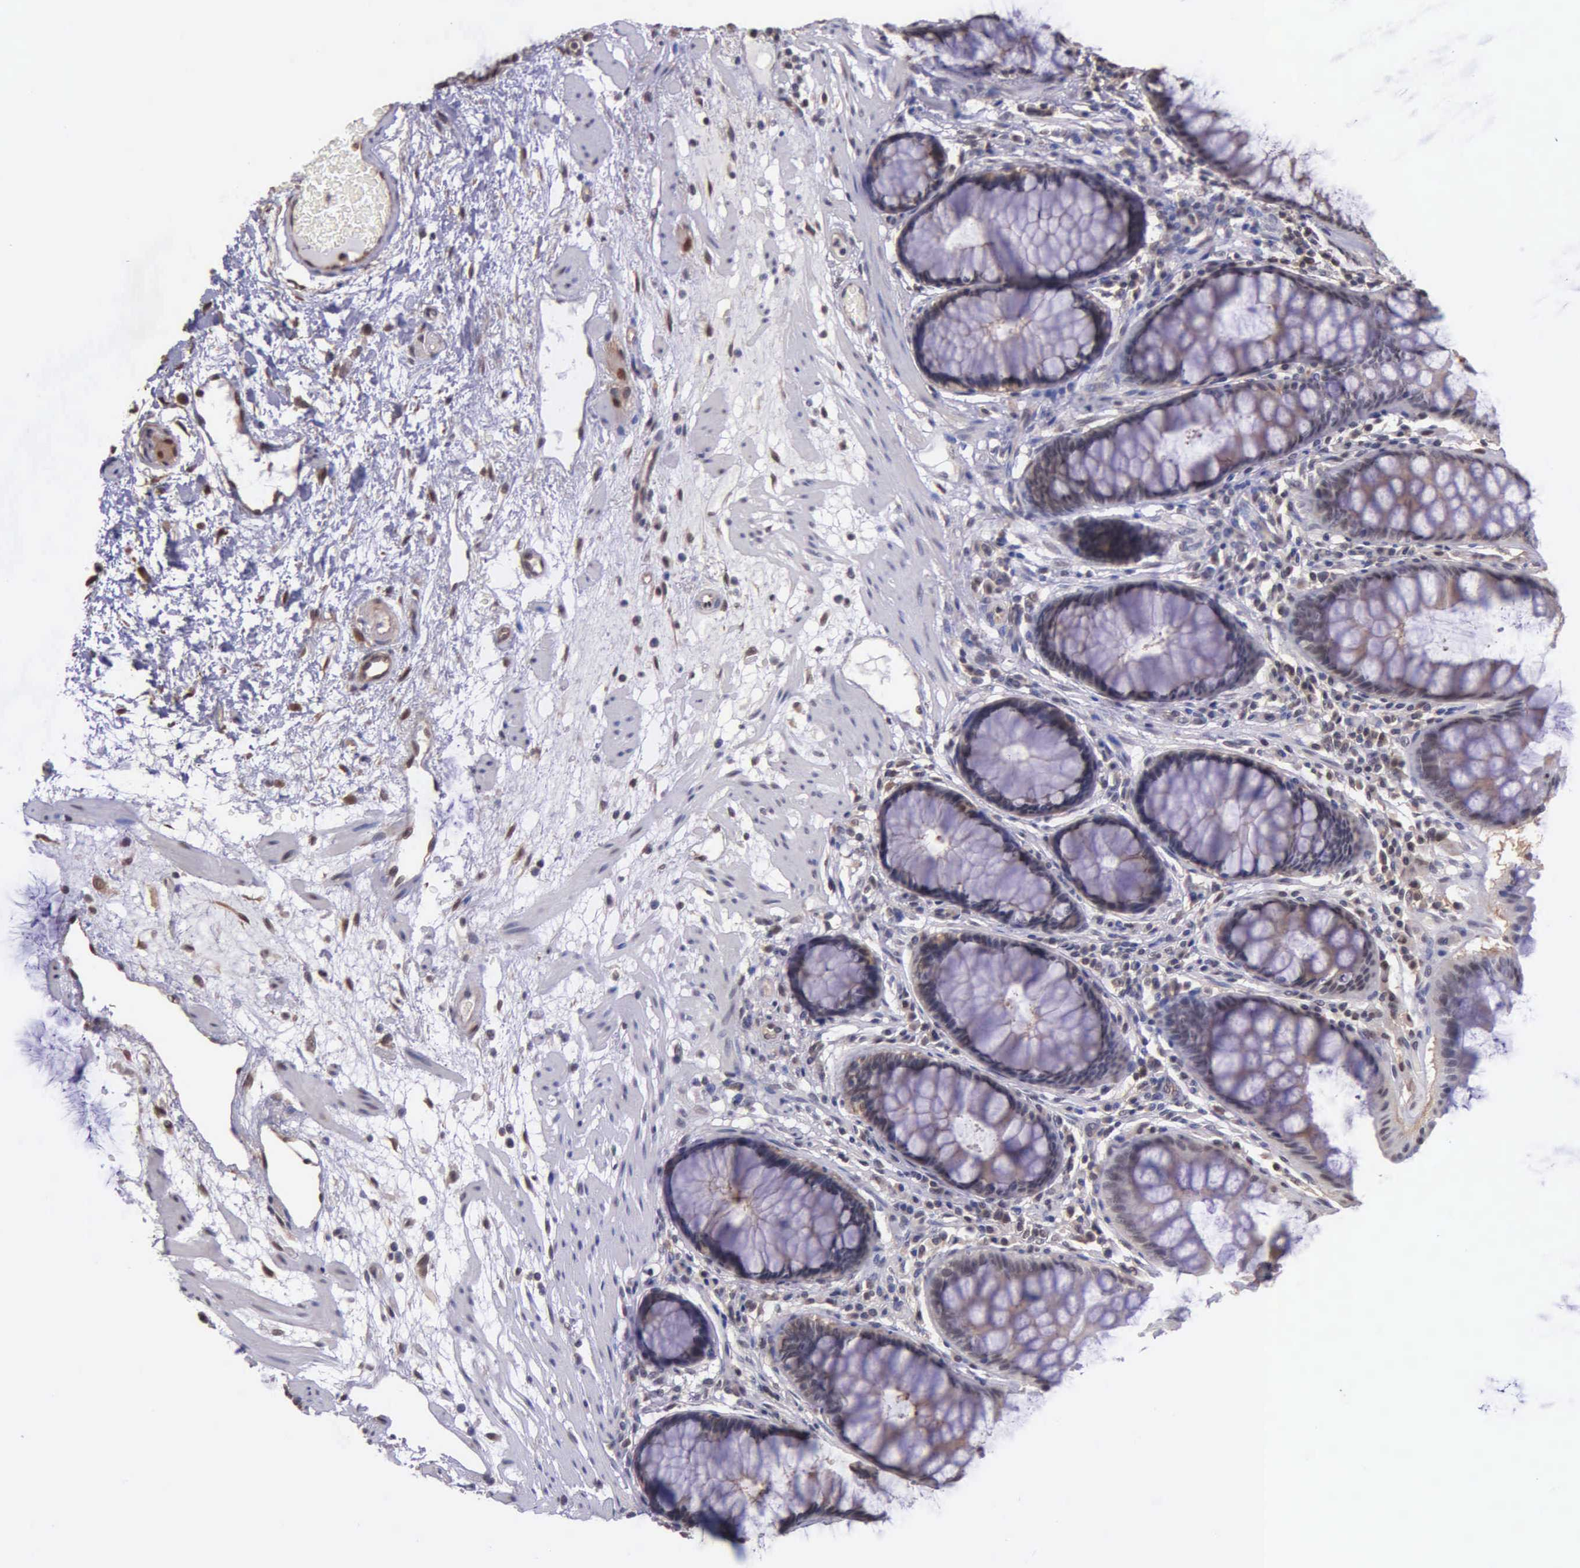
{"staining": {"intensity": "moderate", "quantity": "25%-75%", "location": "cytoplasmic/membranous,nuclear"}, "tissue": "rectum", "cell_type": "Glandular cells", "image_type": "normal", "snomed": [{"axis": "morphology", "description": "Normal tissue, NOS"}, {"axis": "topography", "description": "Rectum"}], "caption": "DAB (3,3'-diaminobenzidine) immunohistochemical staining of normal rectum shows moderate cytoplasmic/membranous,nuclear protein expression in approximately 25%-75% of glandular cells. The protein is stained brown, and the nuclei are stained in blue (DAB IHC with brightfield microscopy, high magnification).", "gene": "PSMC1", "patient": {"sex": "male", "age": 77}}